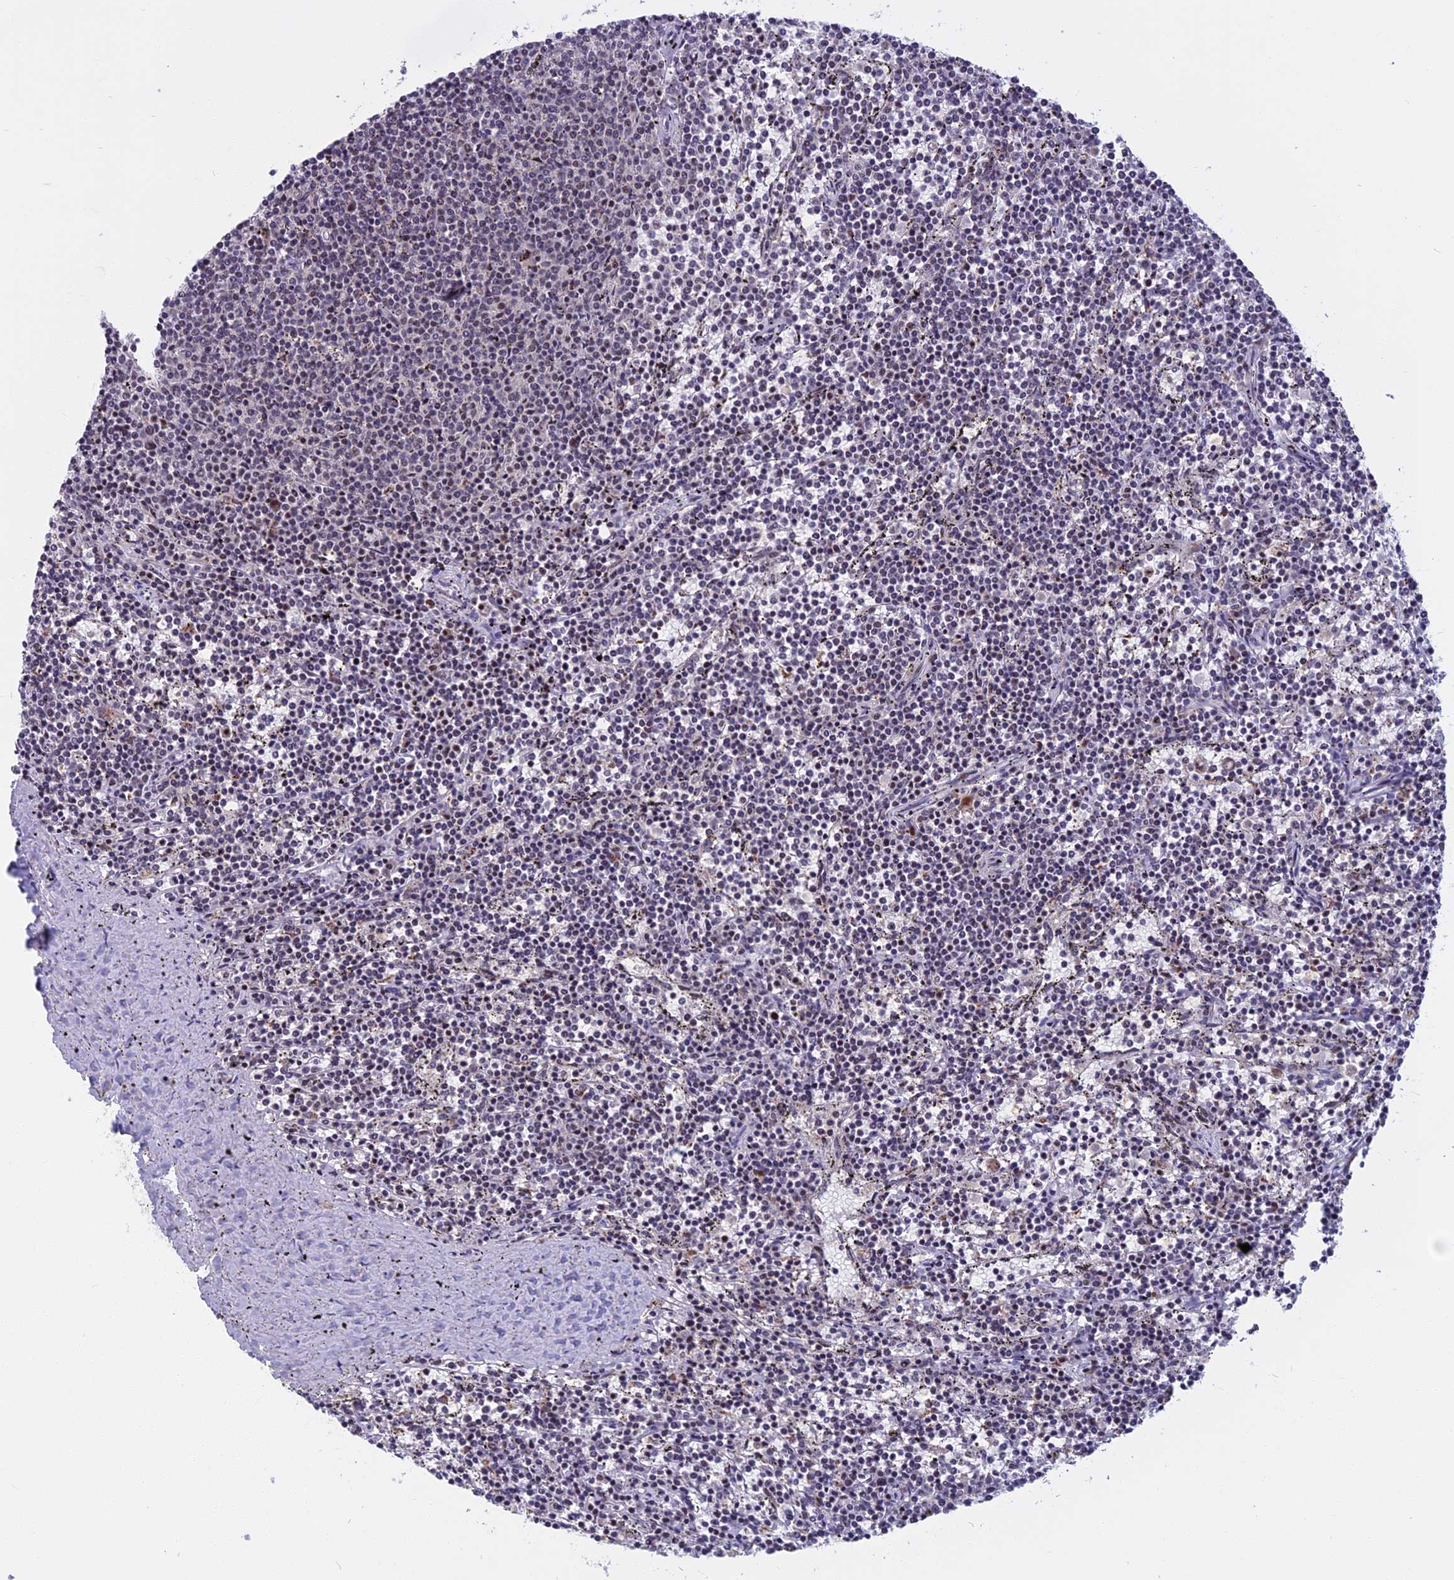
{"staining": {"intensity": "negative", "quantity": "none", "location": "none"}, "tissue": "lymphoma", "cell_type": "Tumor cells", "image_type": "cancer", "snomed": [{"axis": "morphology", "description": "Malignant lymphoma, non-Hodgkin's type, Low grade"}, {"axis": "topography", "description": "Spleen"}], "caption": "High power microscopy photomicrograph of an immunohistochemistry (IHC) photomicrograph of lymphoma, revealing no significant staining in tumor cells.", "gene": "CDC7", "patient": {"sex": "female", "age": 50}}